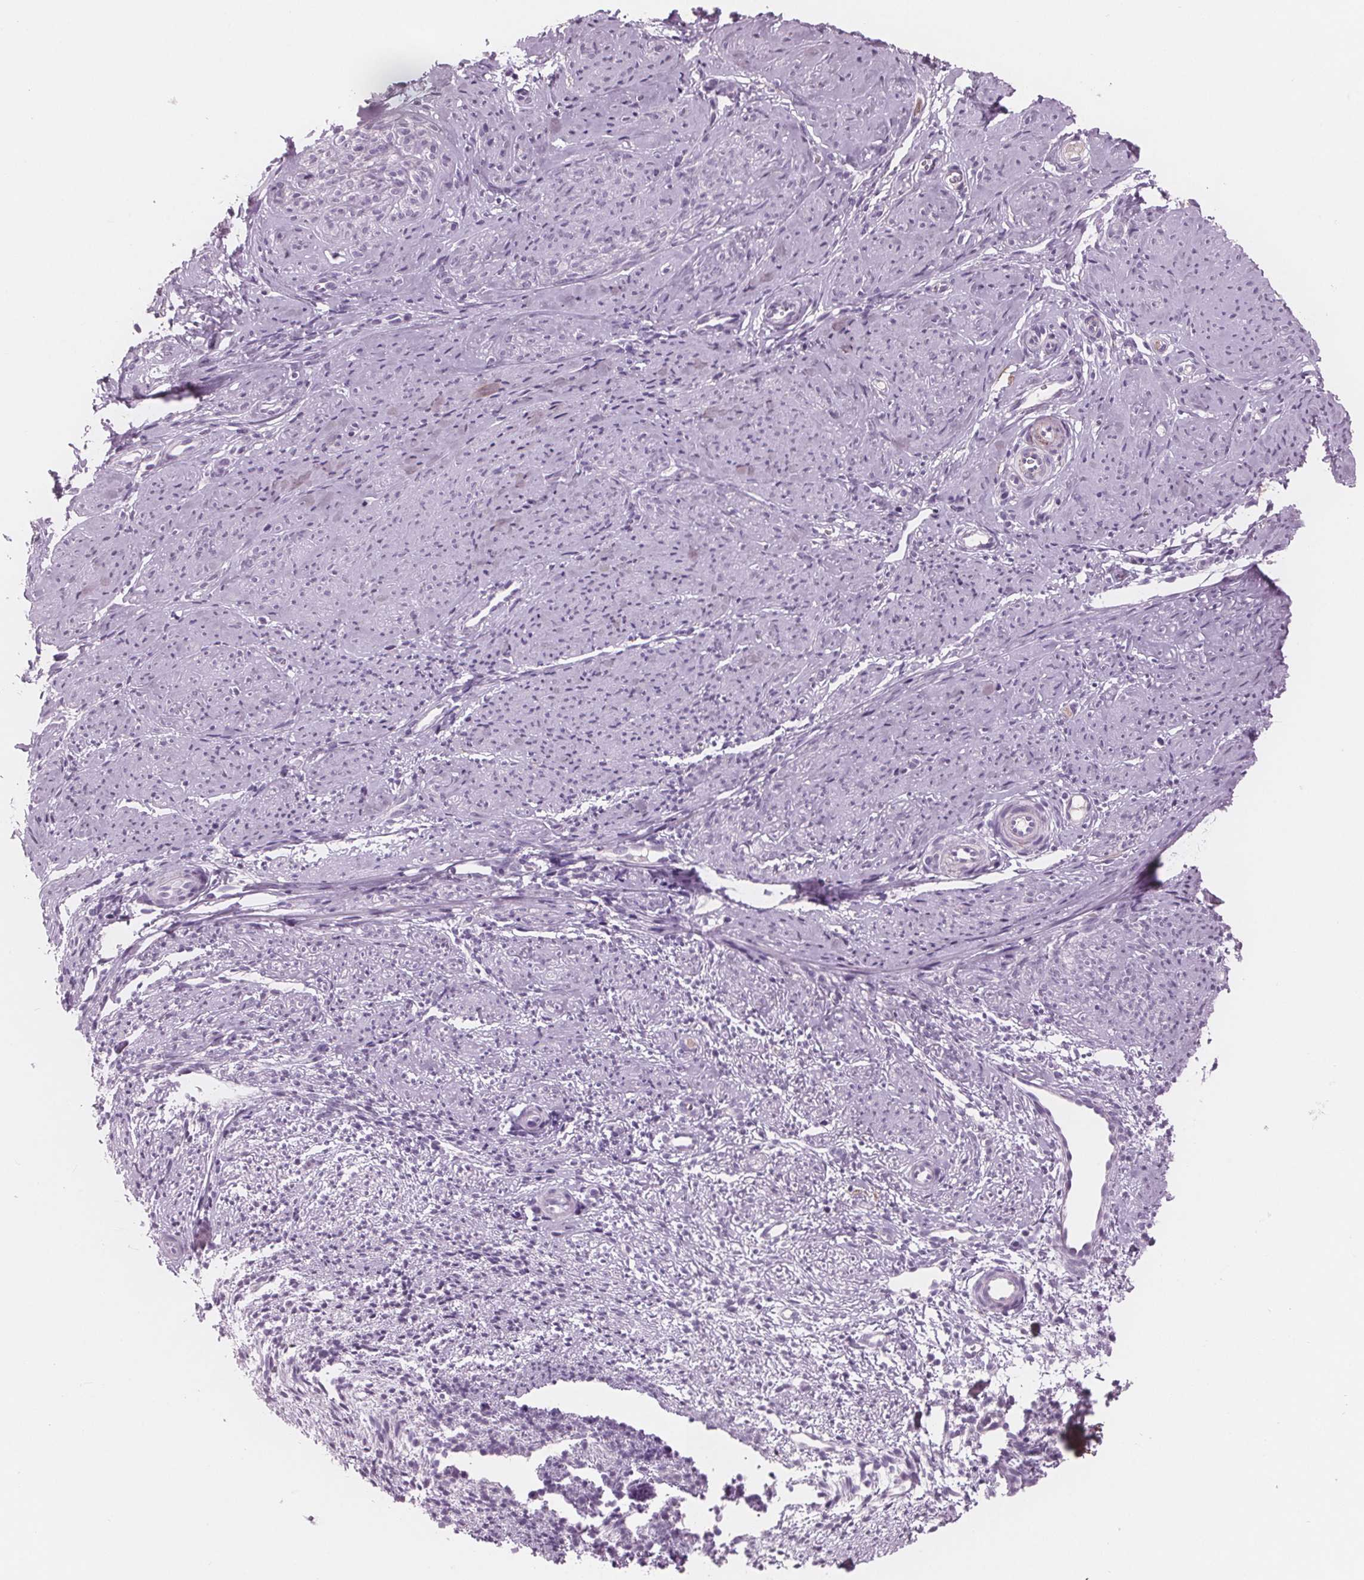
{"staining": {"intensity": "negative", "quantity": "none", "location": "none"}, "tissue": "smooth muscle", "cell_type": "Smooth muscle cells", "image_type": "normal", "snomed": [{"axis": "morphology", "description": "Normal tissue, NOS"}, {"axis": "topography", "description": "Smooth muscle"}], "caption": "DAB immunohistochemical staining of benign human smooth muscle shows no significant expression in smooth muscle cells.", "gene": "AMBP", "patient": {"sex": "female", "age": 48}}